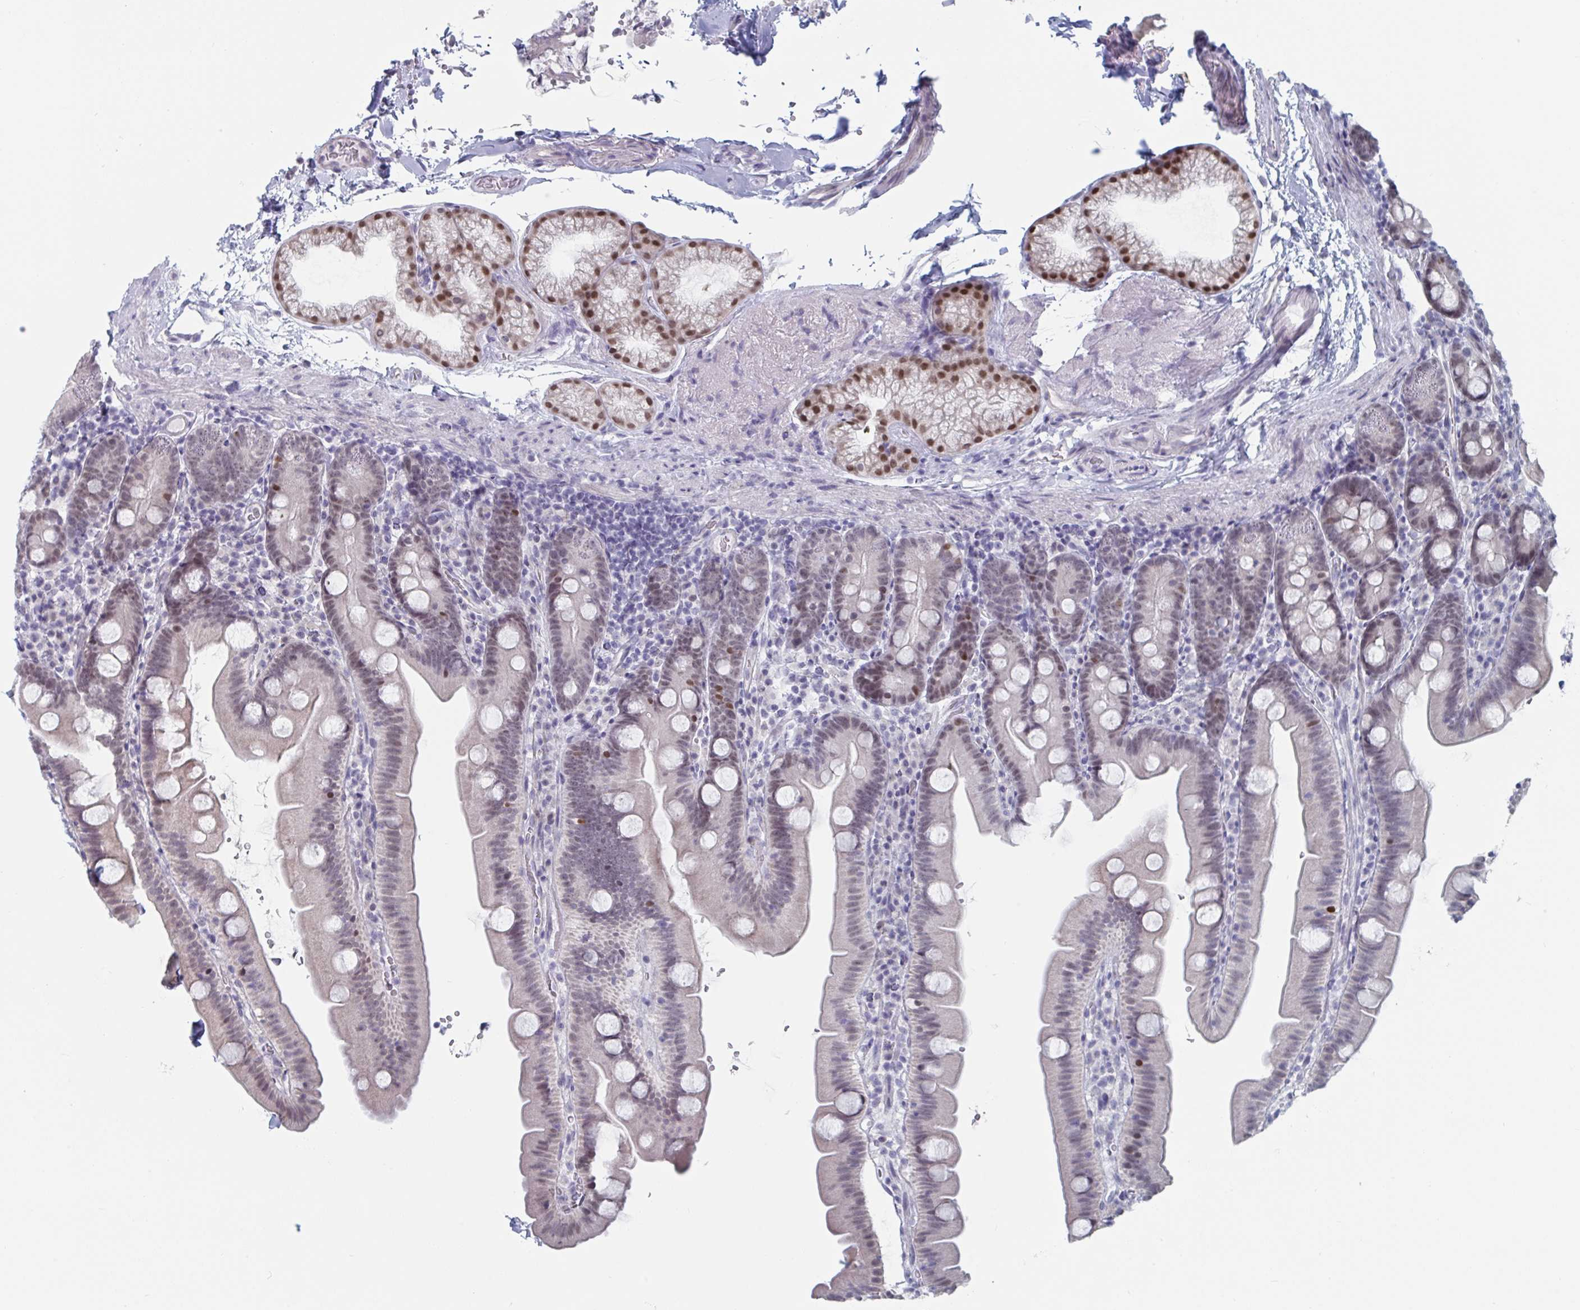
{"staining": {"intensity": "weak", "quantity": "<25%", "location": "nuclear"}, "tissue": "small intestine", "cell_type": "Glandular cells", "image_type": "normal", "snomed": [{"axis": "morphology", "description": "Normal tissue, NOS"}, {"axis": "topography", "description": "Small intestine"}], "caption": "Immunohistochemistry of benign human small intestine reveals no staining in glandular cells.", "gene": "FOXA1", "patient": {"sex": "female", "age": 68}}